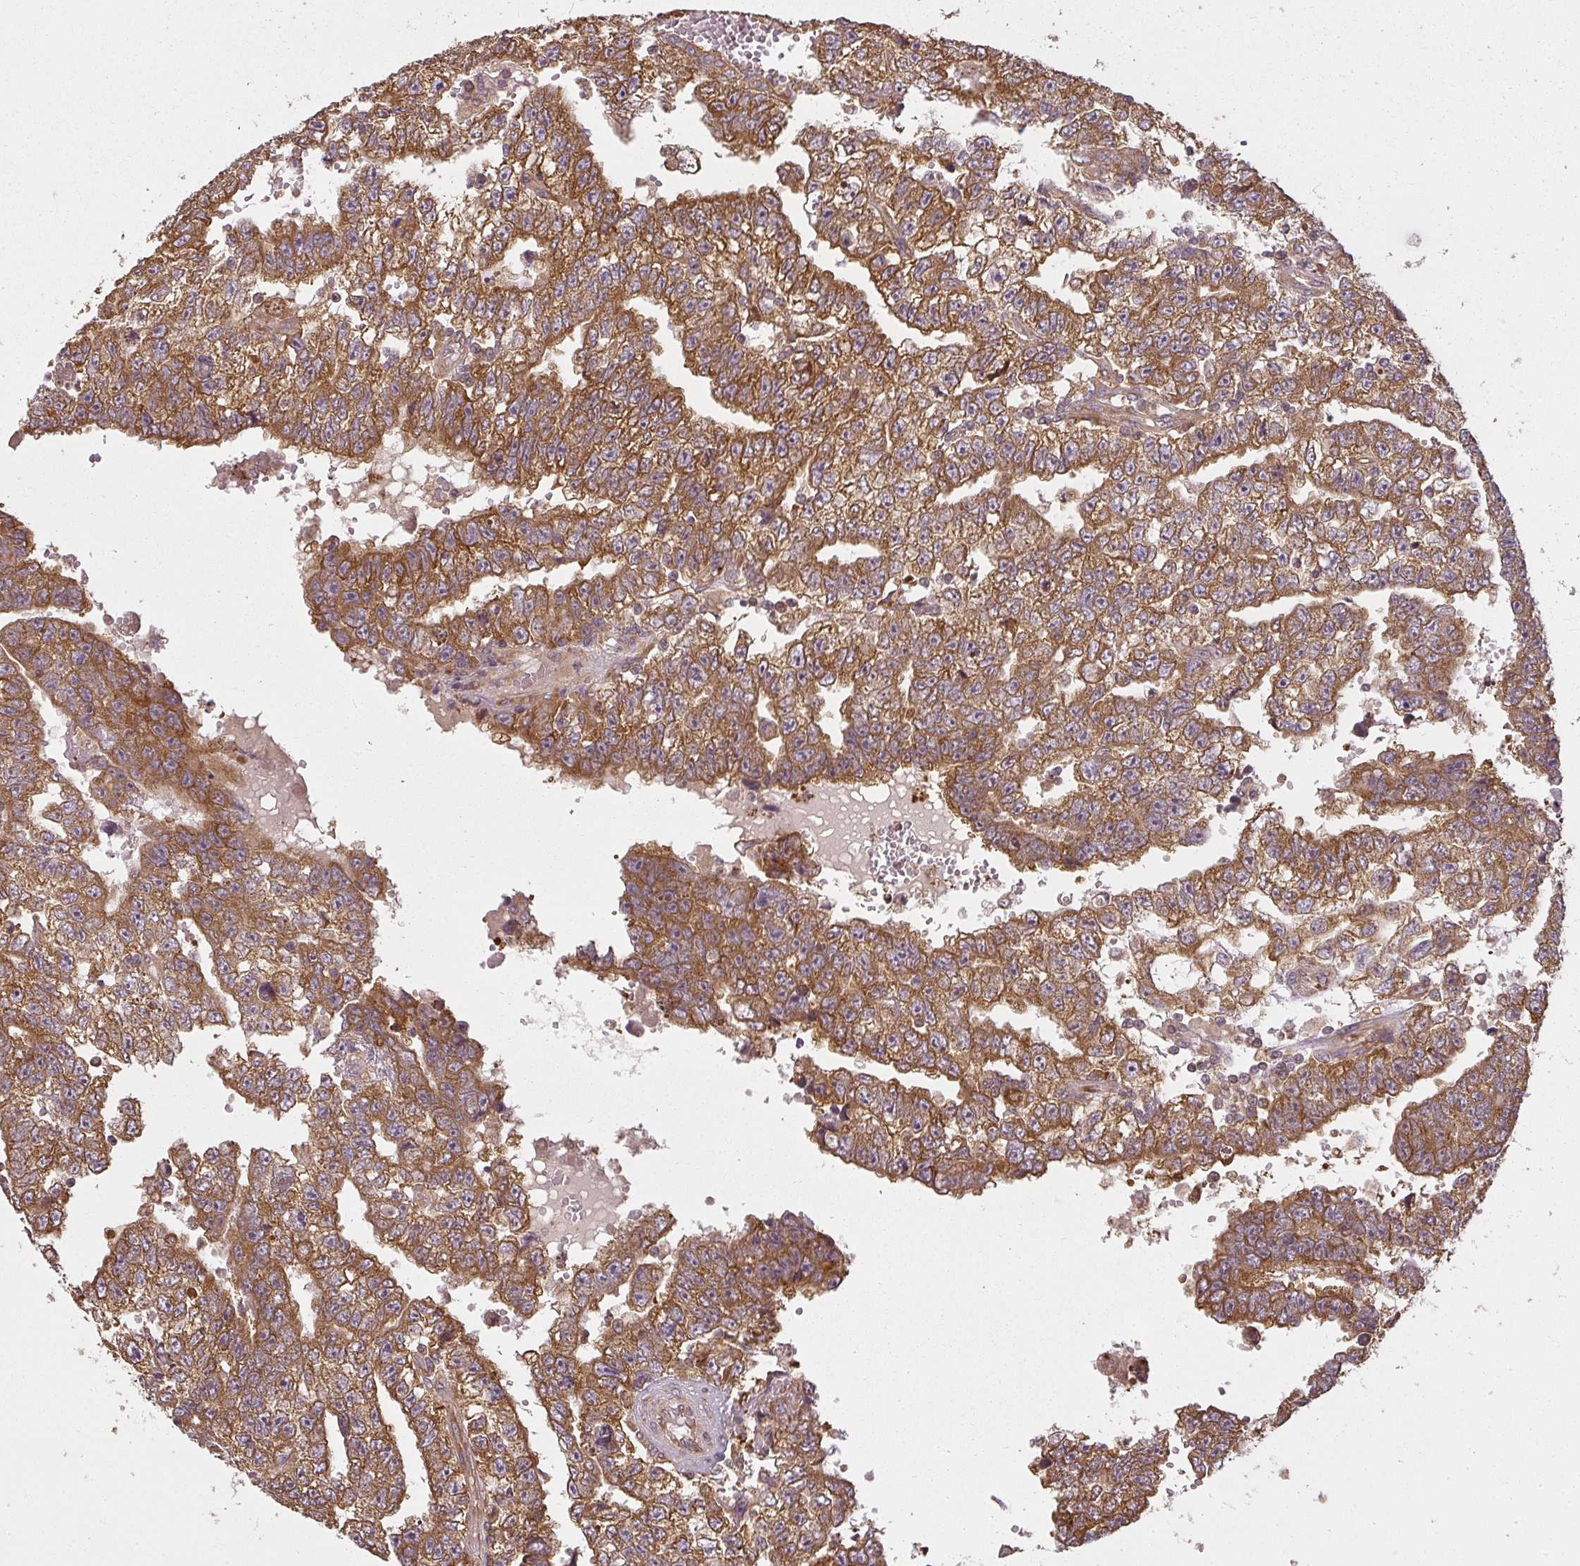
{"staining": {"intensity": "strong", "quantity": ">75%", "location": "cytoplasmic/membranous"}, "tissue": "testis cancer", "cell_type": "Tumor cells", "image_type": "cancer", "snomed": [{"axis": "morphology", "description": "Carcinoma, Embryonal, NOS"}, {"axis": "topography", "description": "Testis"}], "caption": "Immunohistochemistry (DAB) staining of human testis embryonal carcinoma displays strong cytoplasmic/membranous protein expression in approximately >75% of tumor cells.", "gene": "RPL24", "patient": {"sex": "male", "age": 25}}